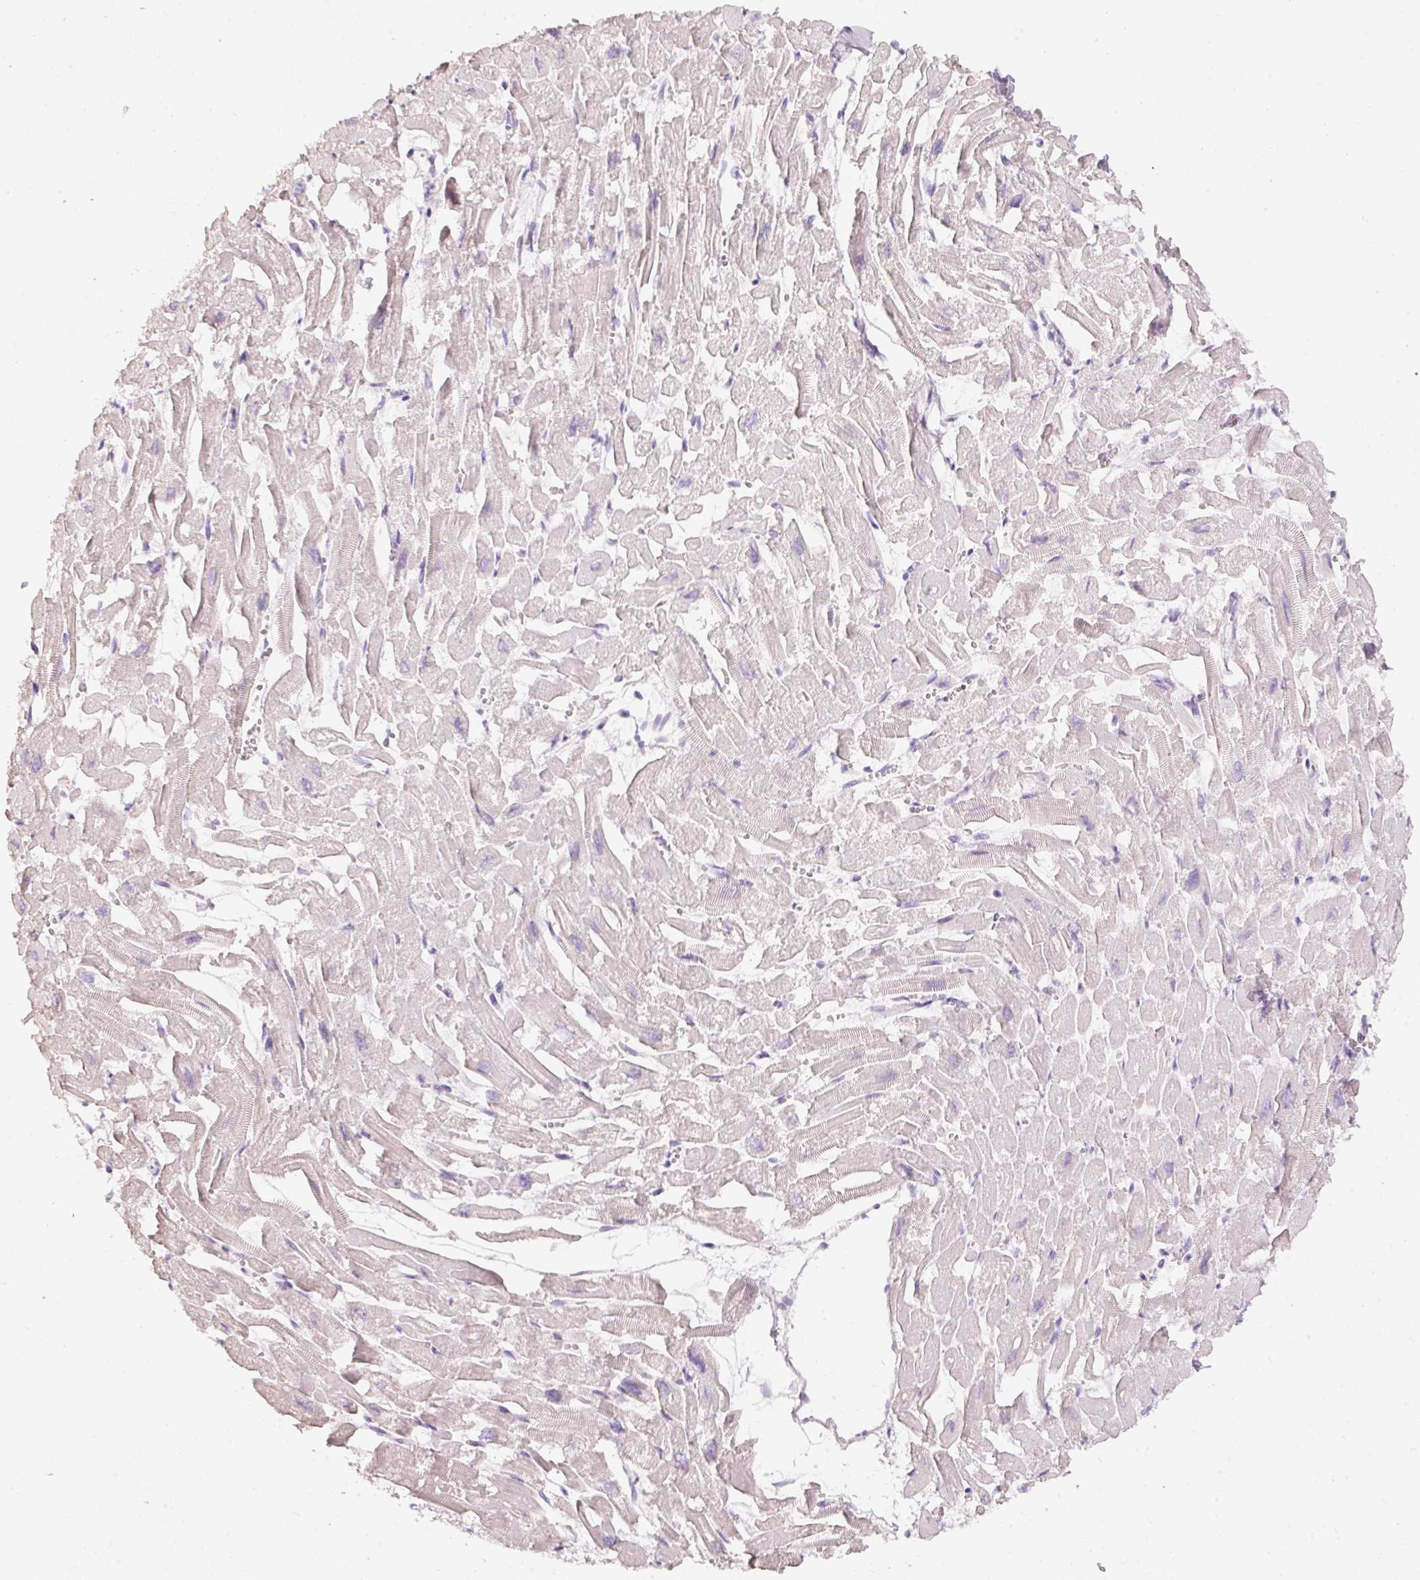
{"staining": {"intensity": "negative", "quantity": "none", "location": "none"}, "tissue": "heart muscle", "cell_type": "Cardiomyocytes", "image_type": "normal", "snomed": [{"axis": "morphology", "description": "Normal tissue, NOS"}, {"axis": "topography", "description": "Heart"}], "caption": "This is an immunohistochemistry (IHC) micrograph of normal heart muscle. There is no positivity in cardiomyocytes.", "gene": "PDXDC1", "patient": {"sex": "male", "age": 54}}